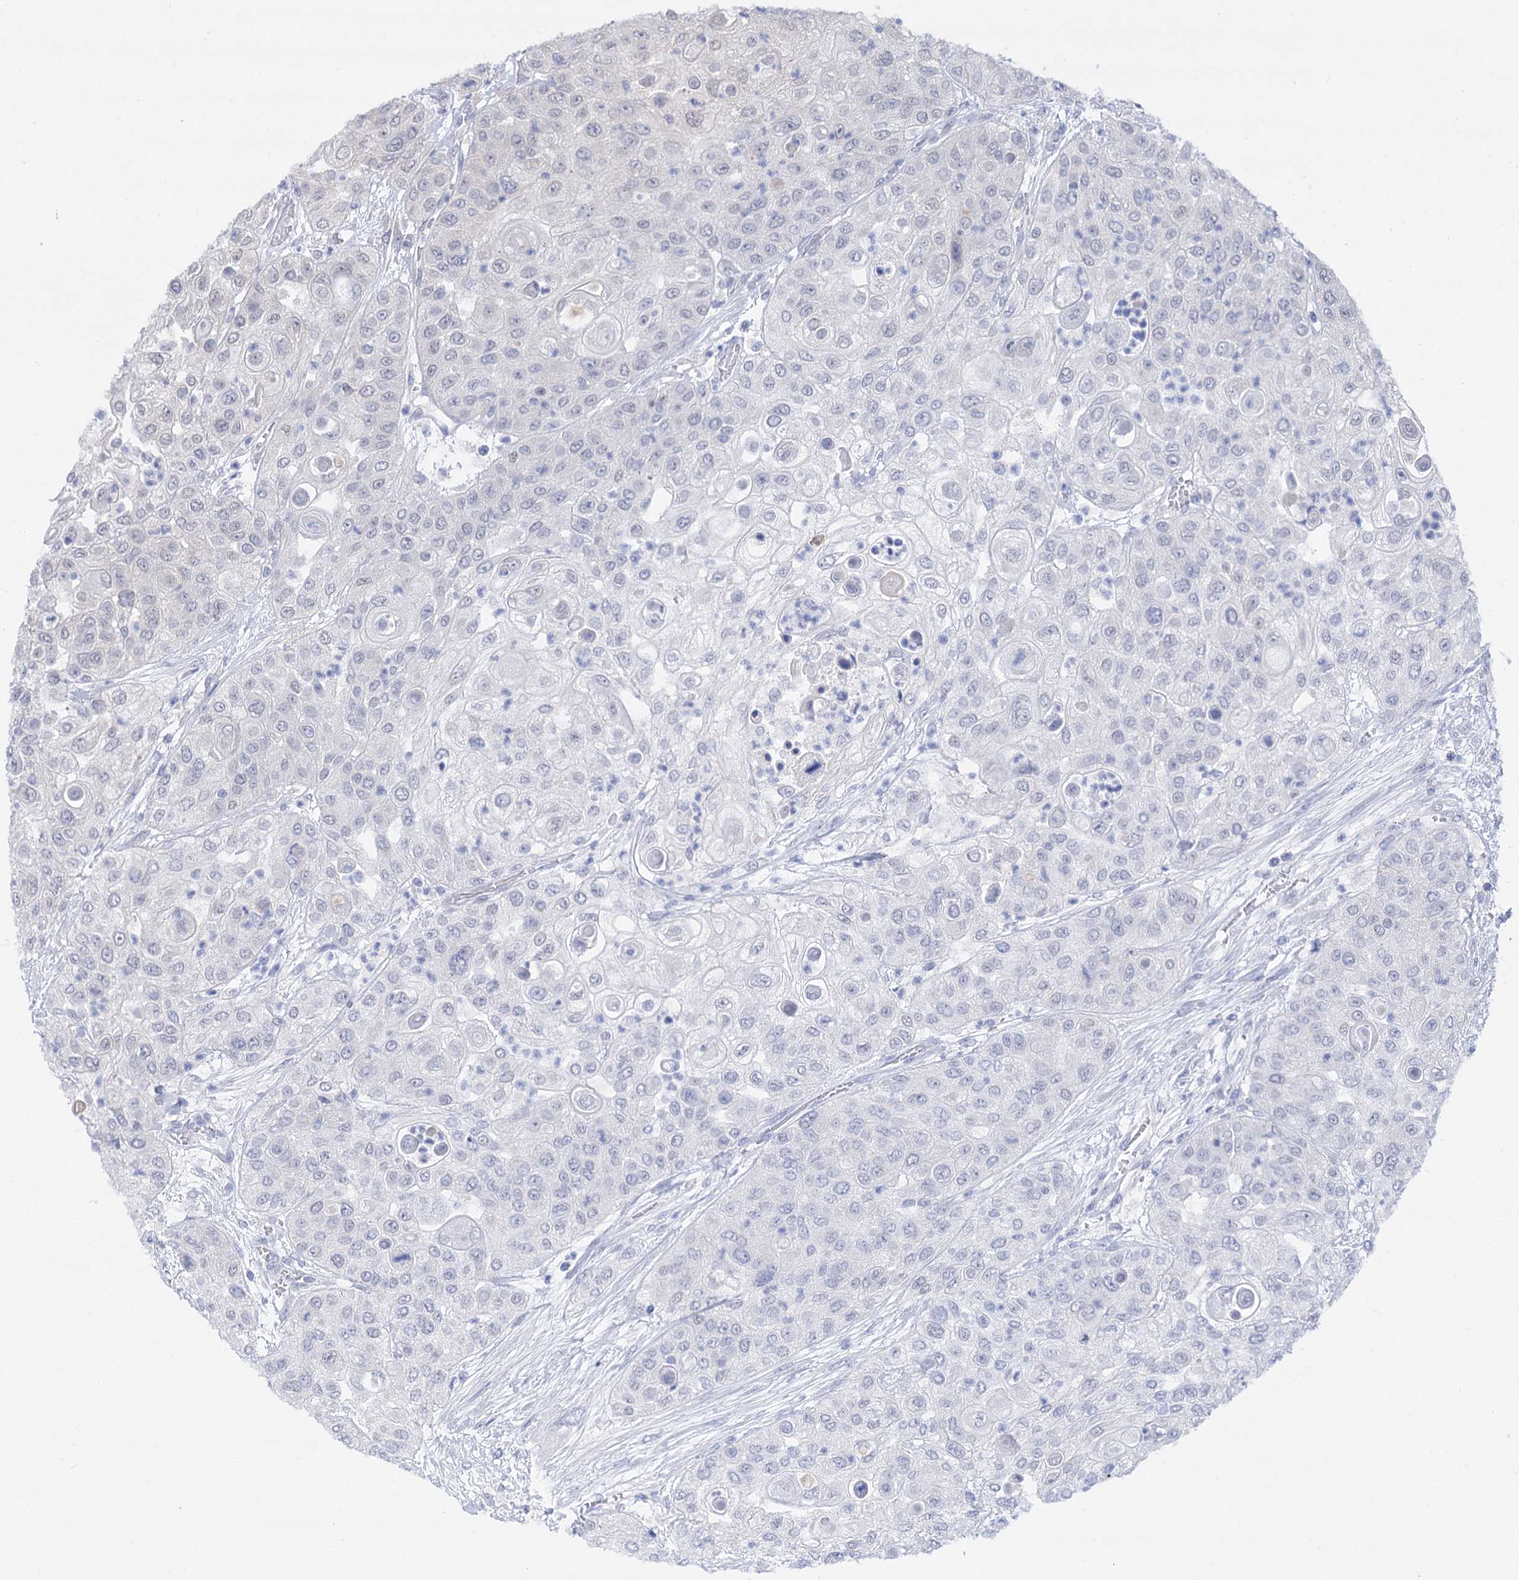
{"staining": {"intensity": "negative", "quantity": "none", "location": "none"}, "tissue": "urothelial cancer", "cell_type": "Tumor cells", "image_type": "cancer", "snomed": [{"axis": "morphology", "description": "Urothelial carcinoma, High grade"}, {"axis": "topography", "description": "Urinary bladder"}], "caption": "Tumor cells are negative for protein expression in human urothelial carcinoma (high-grade).", "gene": "FBXW8", "patient": {"sex": "female", "age": 79}}